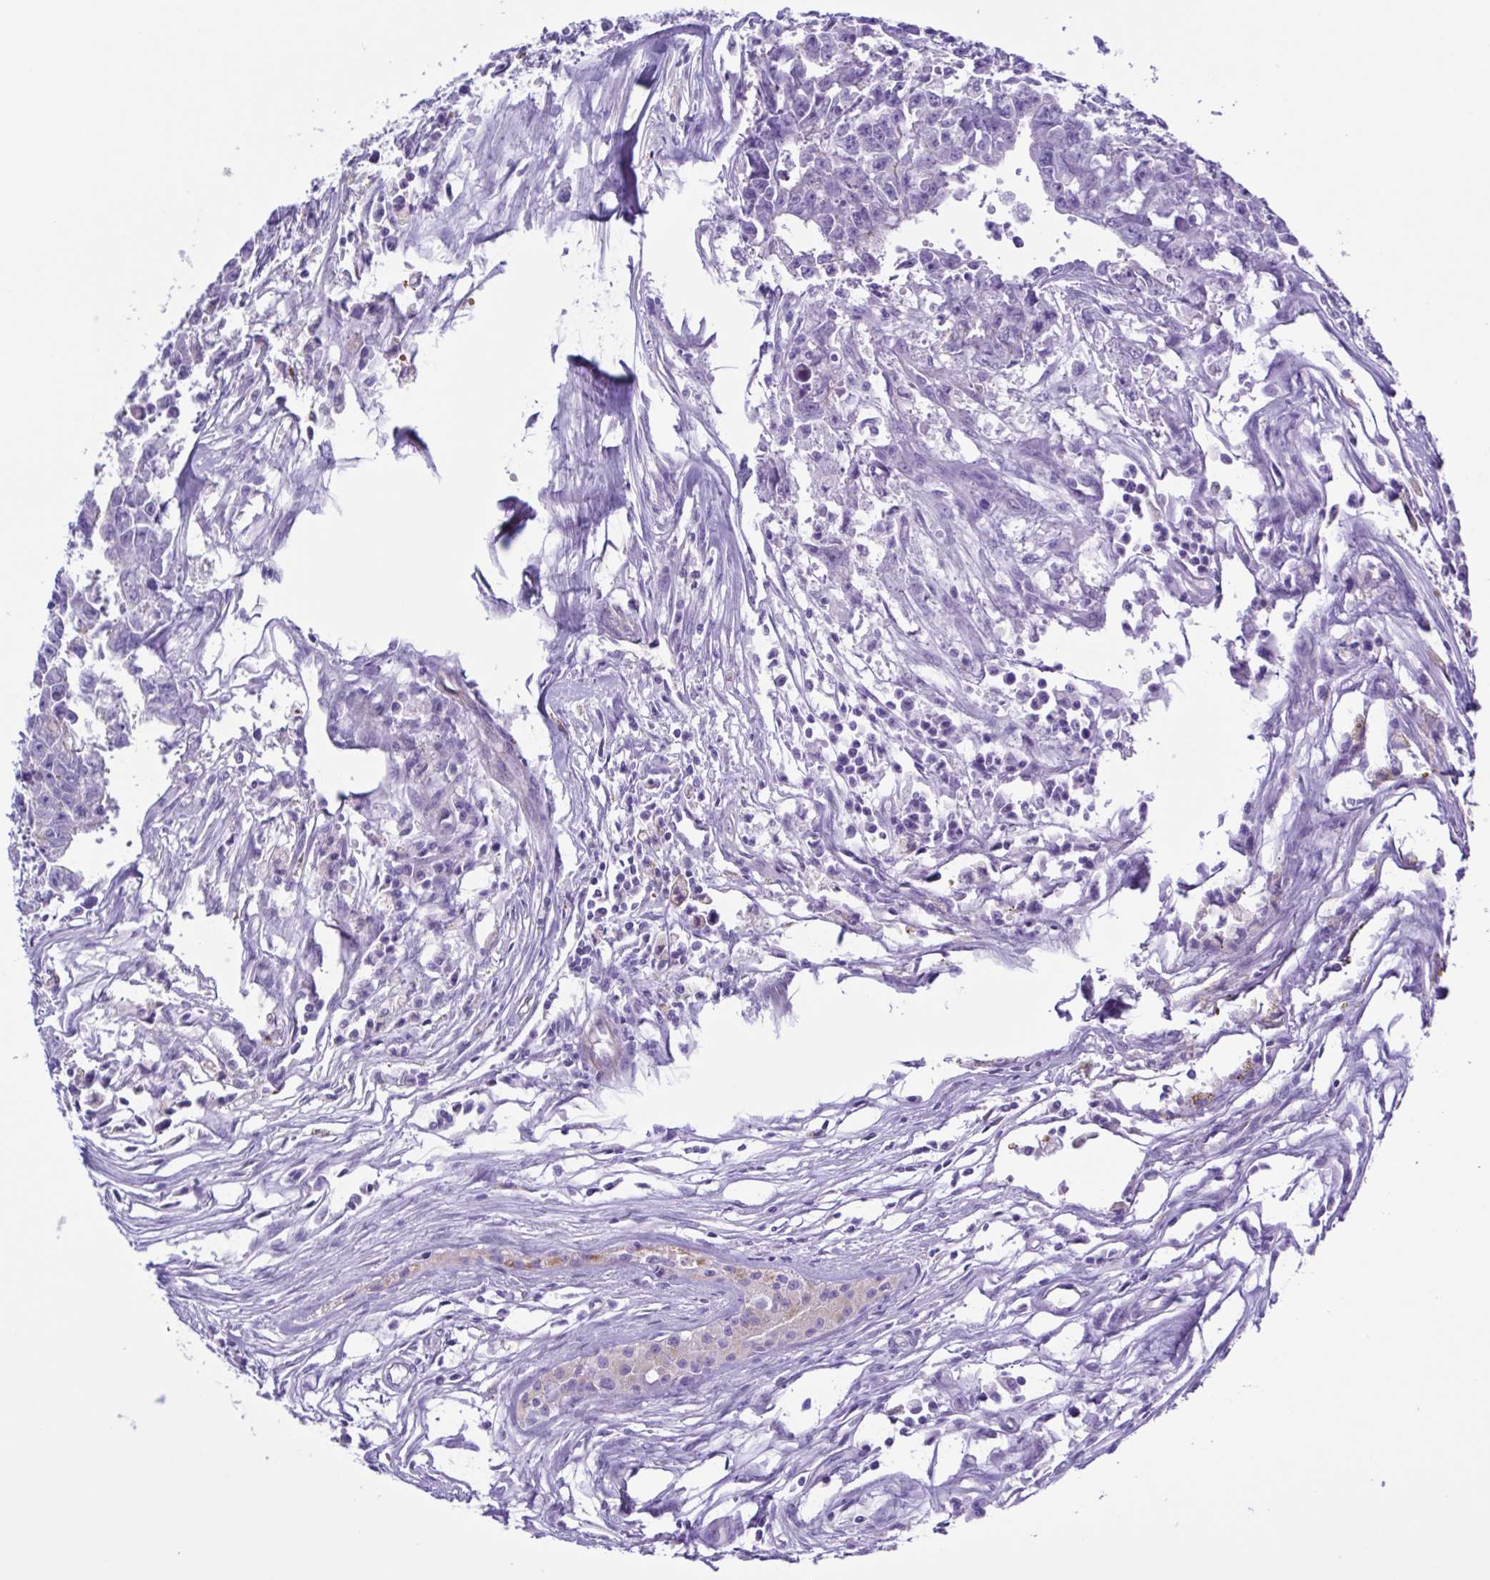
{"staining": {"intensity": "negative", "quantity": "none", "location": "none"}, "tissue": "testis cancer", "cell_type": "Tumor cells", "image_type": "cancer", "snomed": [{"axis": "morphology", "description": "Carcinoma, Embryonal, NOS"}, {"axis": "morphology", "description": "Teratoma, malignant, NOS"}, {"axis": "topography", "description": "Testis"}], "caption": "DAB (3,3'-diaminobenzidine) immunohistochemical staining of human embryonal carcinoma (testis) reveals no significant staining in tumor cells.", "gene": "CYP11A1", "patient": {"sex": "male", "age": 24}}